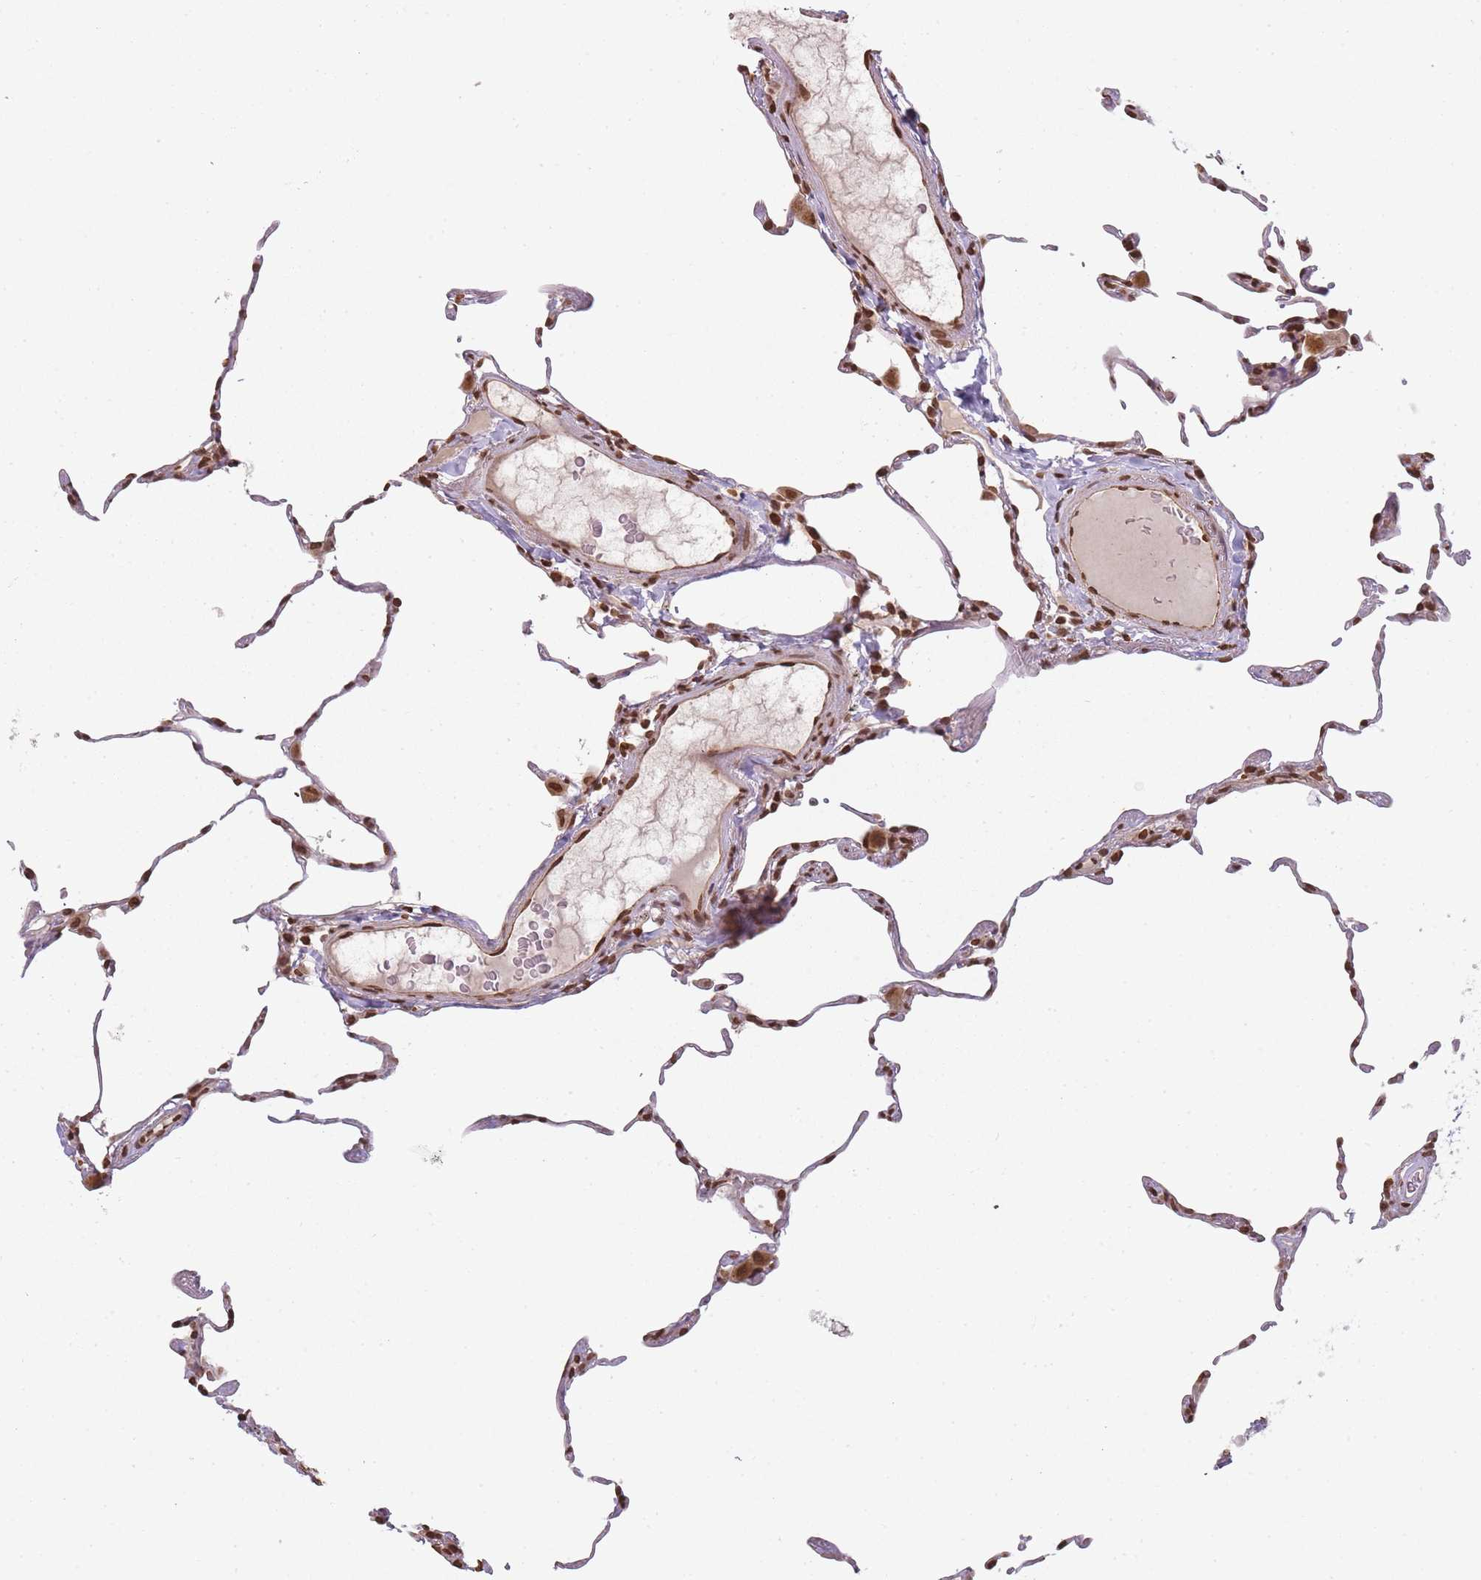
{"staining": {"intensity": "strong", "quantity": "25%-75%", "location": "cytoplasmic/membranous,nuclear"}, "tissue": "lung", "cell_type": "Alveolar cells", "image_type": "normal", "snomed": [{"axis": "morphology", "description": "Normal tissue, NOS"}, {"axis": "topography", "description": "Lung"}], "caption": "Immunohistochemical staining of normal human lung displays 25%-75% levels of strong cytoplasmic/membranous,nuclear protein staining in about 25%-75% of alveolar cells.", "gene": "WWTR1", "patient": {"sex": "female", "age": 57}}